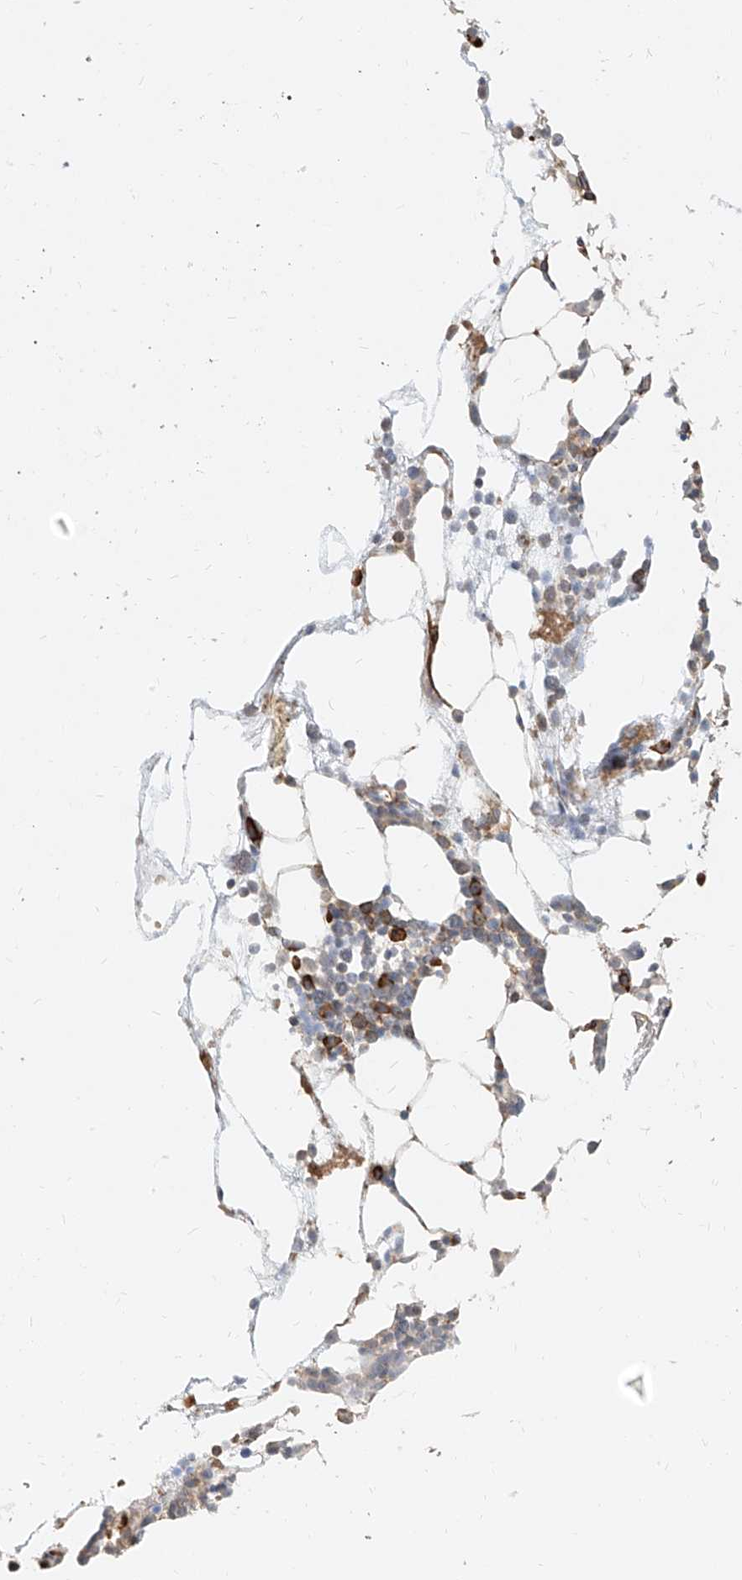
{"staining": {"intensity": "moderate", "quantity": "25%-75%", "location": "cytoplasmic/membranous"}, "tissue": "bone marrow", "cell_type": "Hematopoietic cells", "image_type": "normal", "snomed": [{"axis": "morphology", "description": "Normal tissue, NOS"}, {"axis": "morphology", "description": "Inflammation, NOS"}, {"axis": "topography", "description": "Bone marrow"}], "caption": "A photomicrograph showing moderate cytoplasmic/membranous staining in approximately 25%-75% of hematopoietic cells in benign bone marrow, as visualized by brown immunohistochemical staining.", "gene": "UBE2K", "patient": {"sex": "female", "age": 78}}